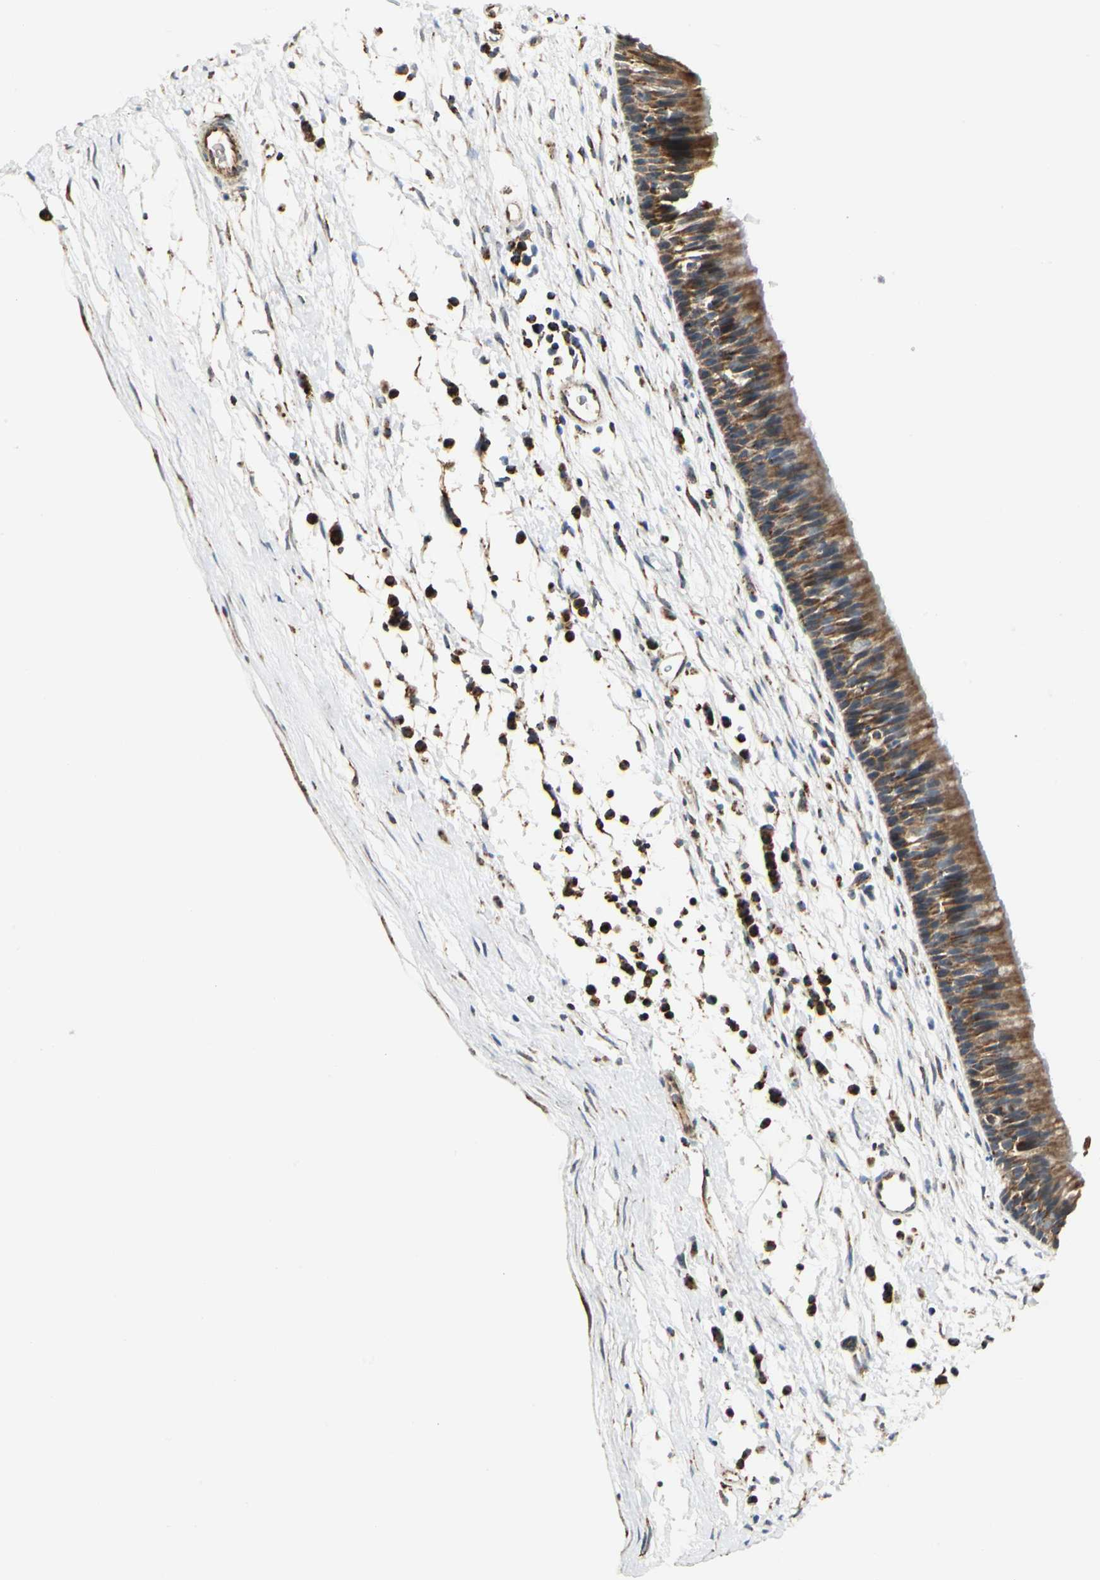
{"staining": {"intensity": "strong", "quantity": ">75%", "location": "cytoplasmic/membranous"}, "tissue": "nasopharynx", "cell_type": "Respiratory epithelial cells", "image_type": "normal", "snomed": [{"axis": "morphology", "description": "Normal tissue, NOS"}, {"axis": "topography", "description": "Nasopharynx"}], "caption": "Immunohistochemical staining of benign nasopharynx shows high levels of strong cytoplasmic/membranous staining in approximately >75% of respiratory epithelial cells.", "gene": "ANKS6", "patient": {"sex": "male", "age": 13}}